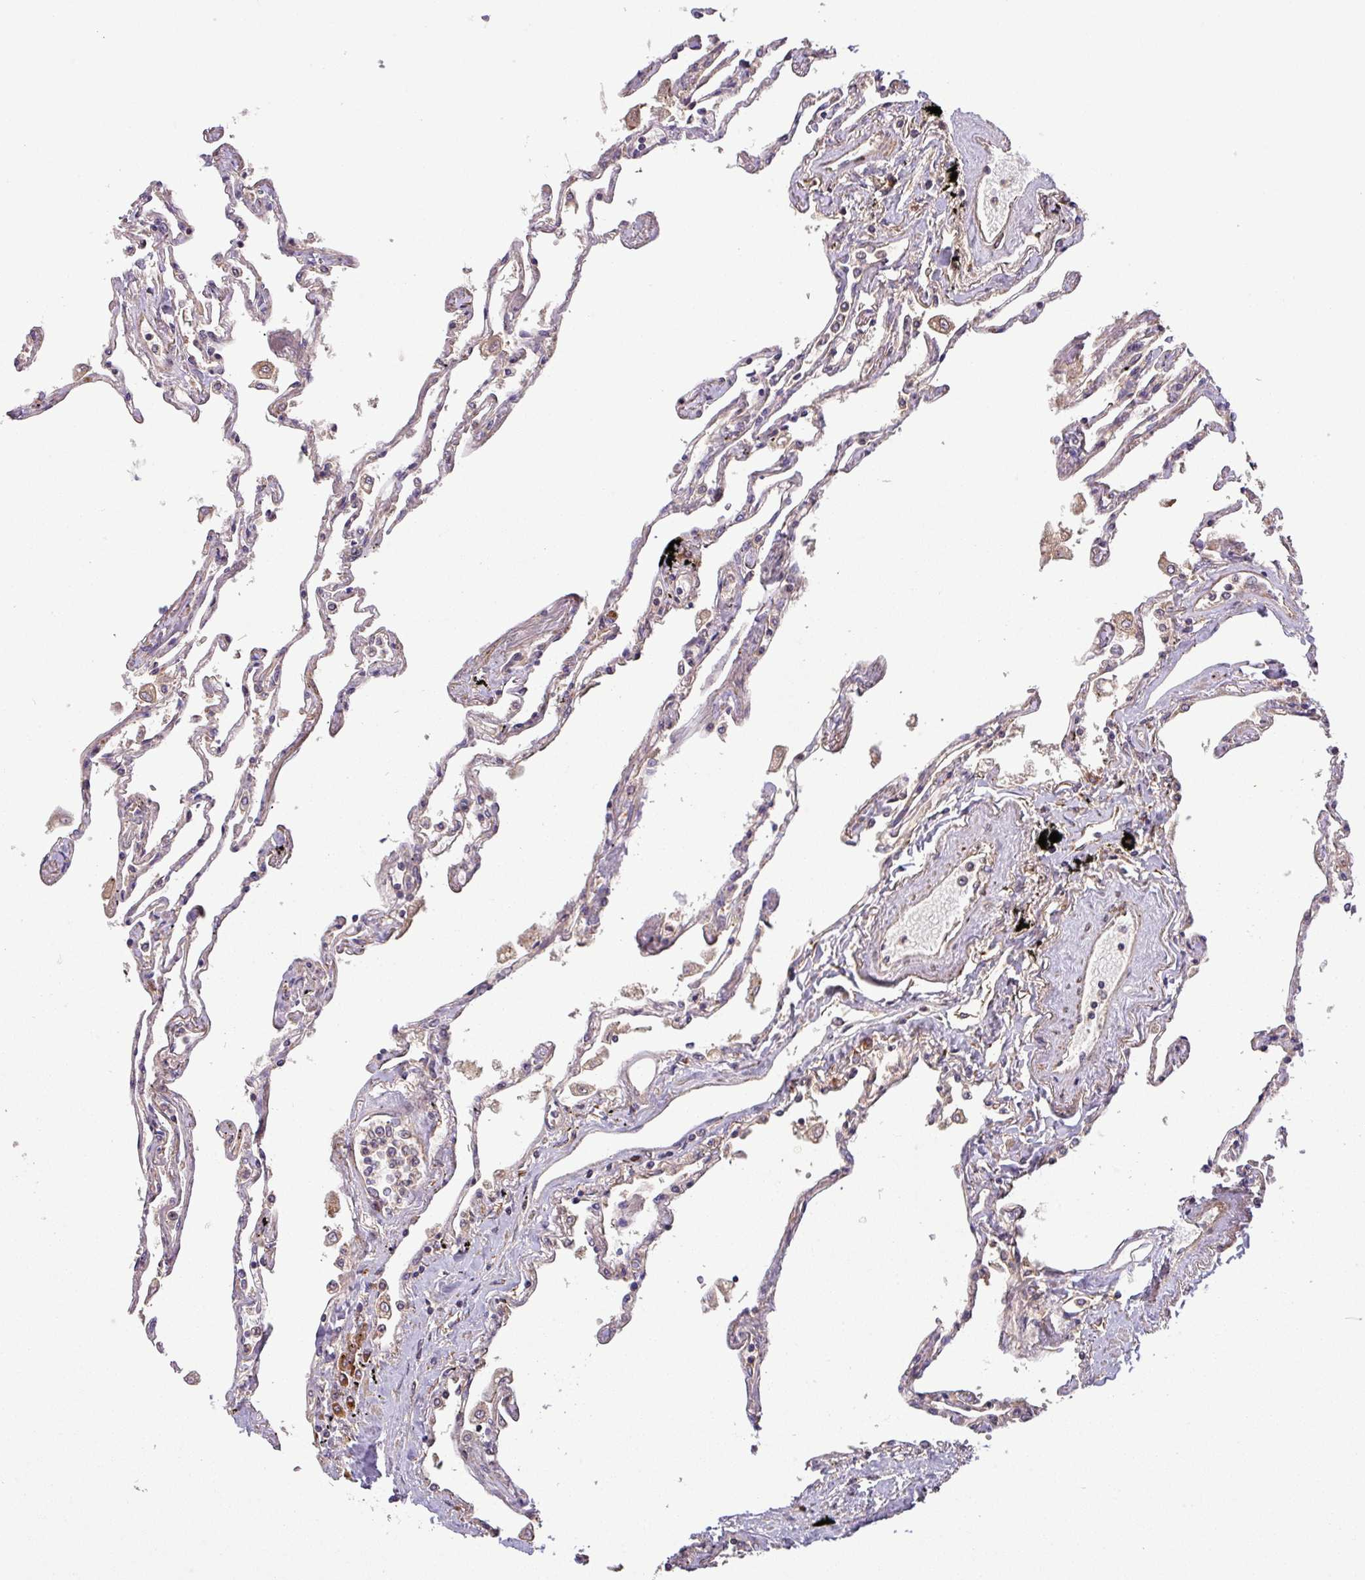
{"staining": {"intensity": "moderate", "quantity": "25%-75%", "location": "cytoplasmic/membranous"}, "tissue": "lung", "cell_type": "Alveolar cells", "image_type": "normal", "snomed": [{"axis": "morphology", "description": "Normal tissue, NOS"}, {"axis": "topography", "description": "Lung"}], "caption": "Immunohistochemistry (IHC) photomicrograph of unremarkable human lung stained for a protein (brown), which reveals medium levels of moderate cytoplasmic/membranous expression in approximately 25%-75% of alveolar cells.", "gene": "ART1", "patient": {"sex": "female", "age": 67}}